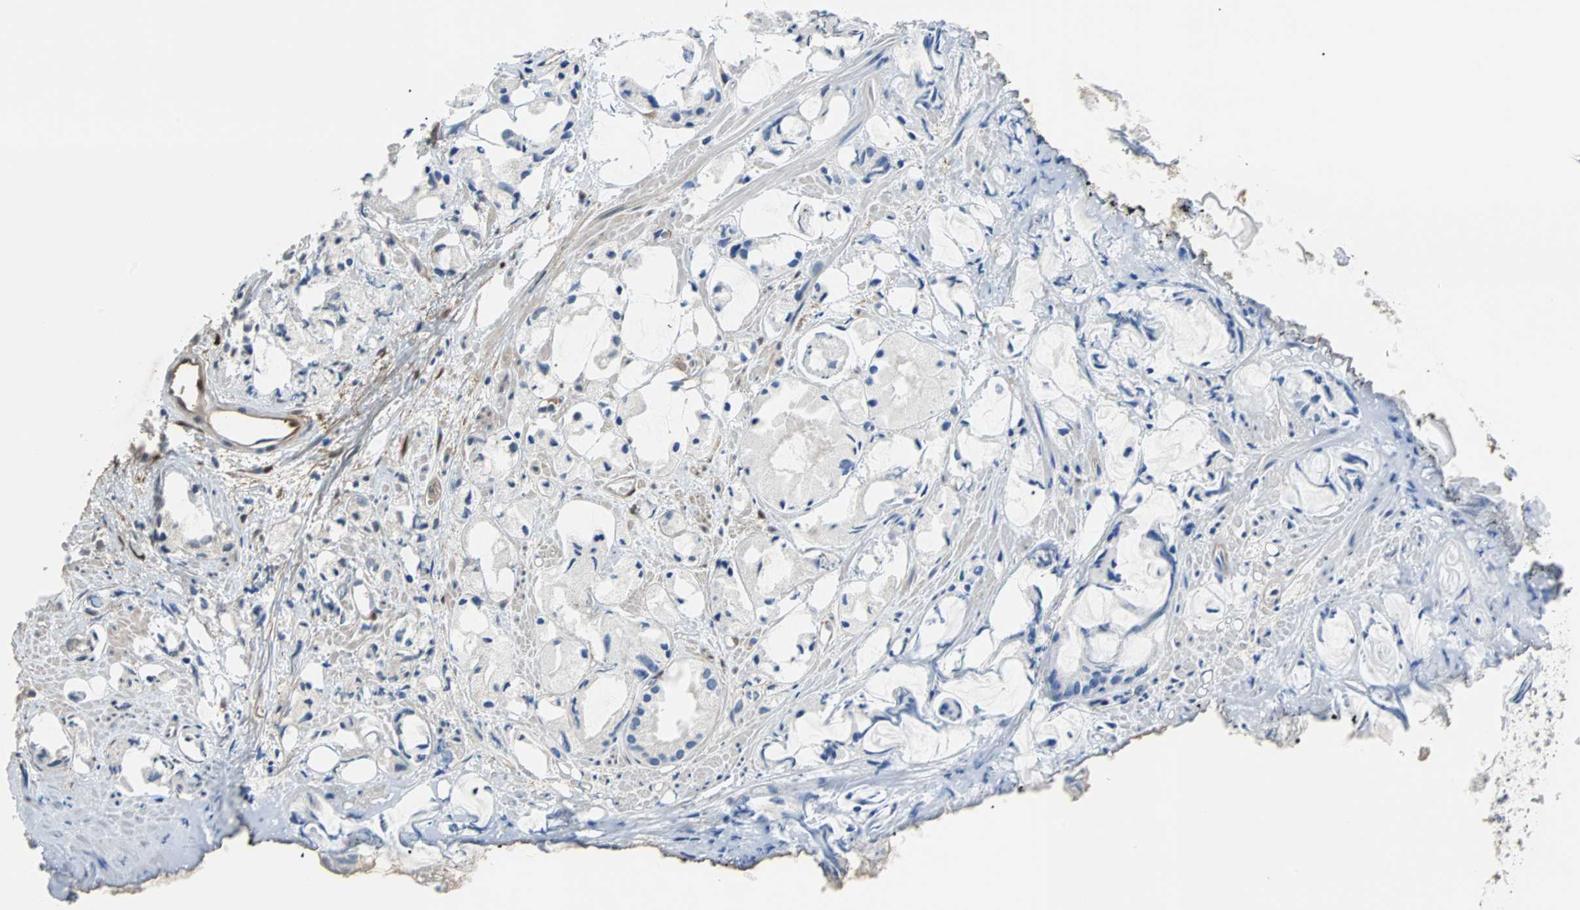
{"staining": {"intensity": "negative", "quantity": "none", "location": "none"}, "tissue": "prostate cancer", "cell_type": "Tumor cells", "image_type": "cancer", "snomed": [{"axis": "morphology", "description": "Adenocarcinoma, Low grade"}, {"axis": "topography", "description": "Prostate"}], "caption": "The IHC micrograph has no significant expression in tumor cells of prostate cancer (adenocarcinoma (low-grade)) tissue. (DAB (3,3'-diaminobenzidine) immunohistochemistry, high magnification).", "gene": "FHL2", "patient": {"sex": "male", "age": 63}}